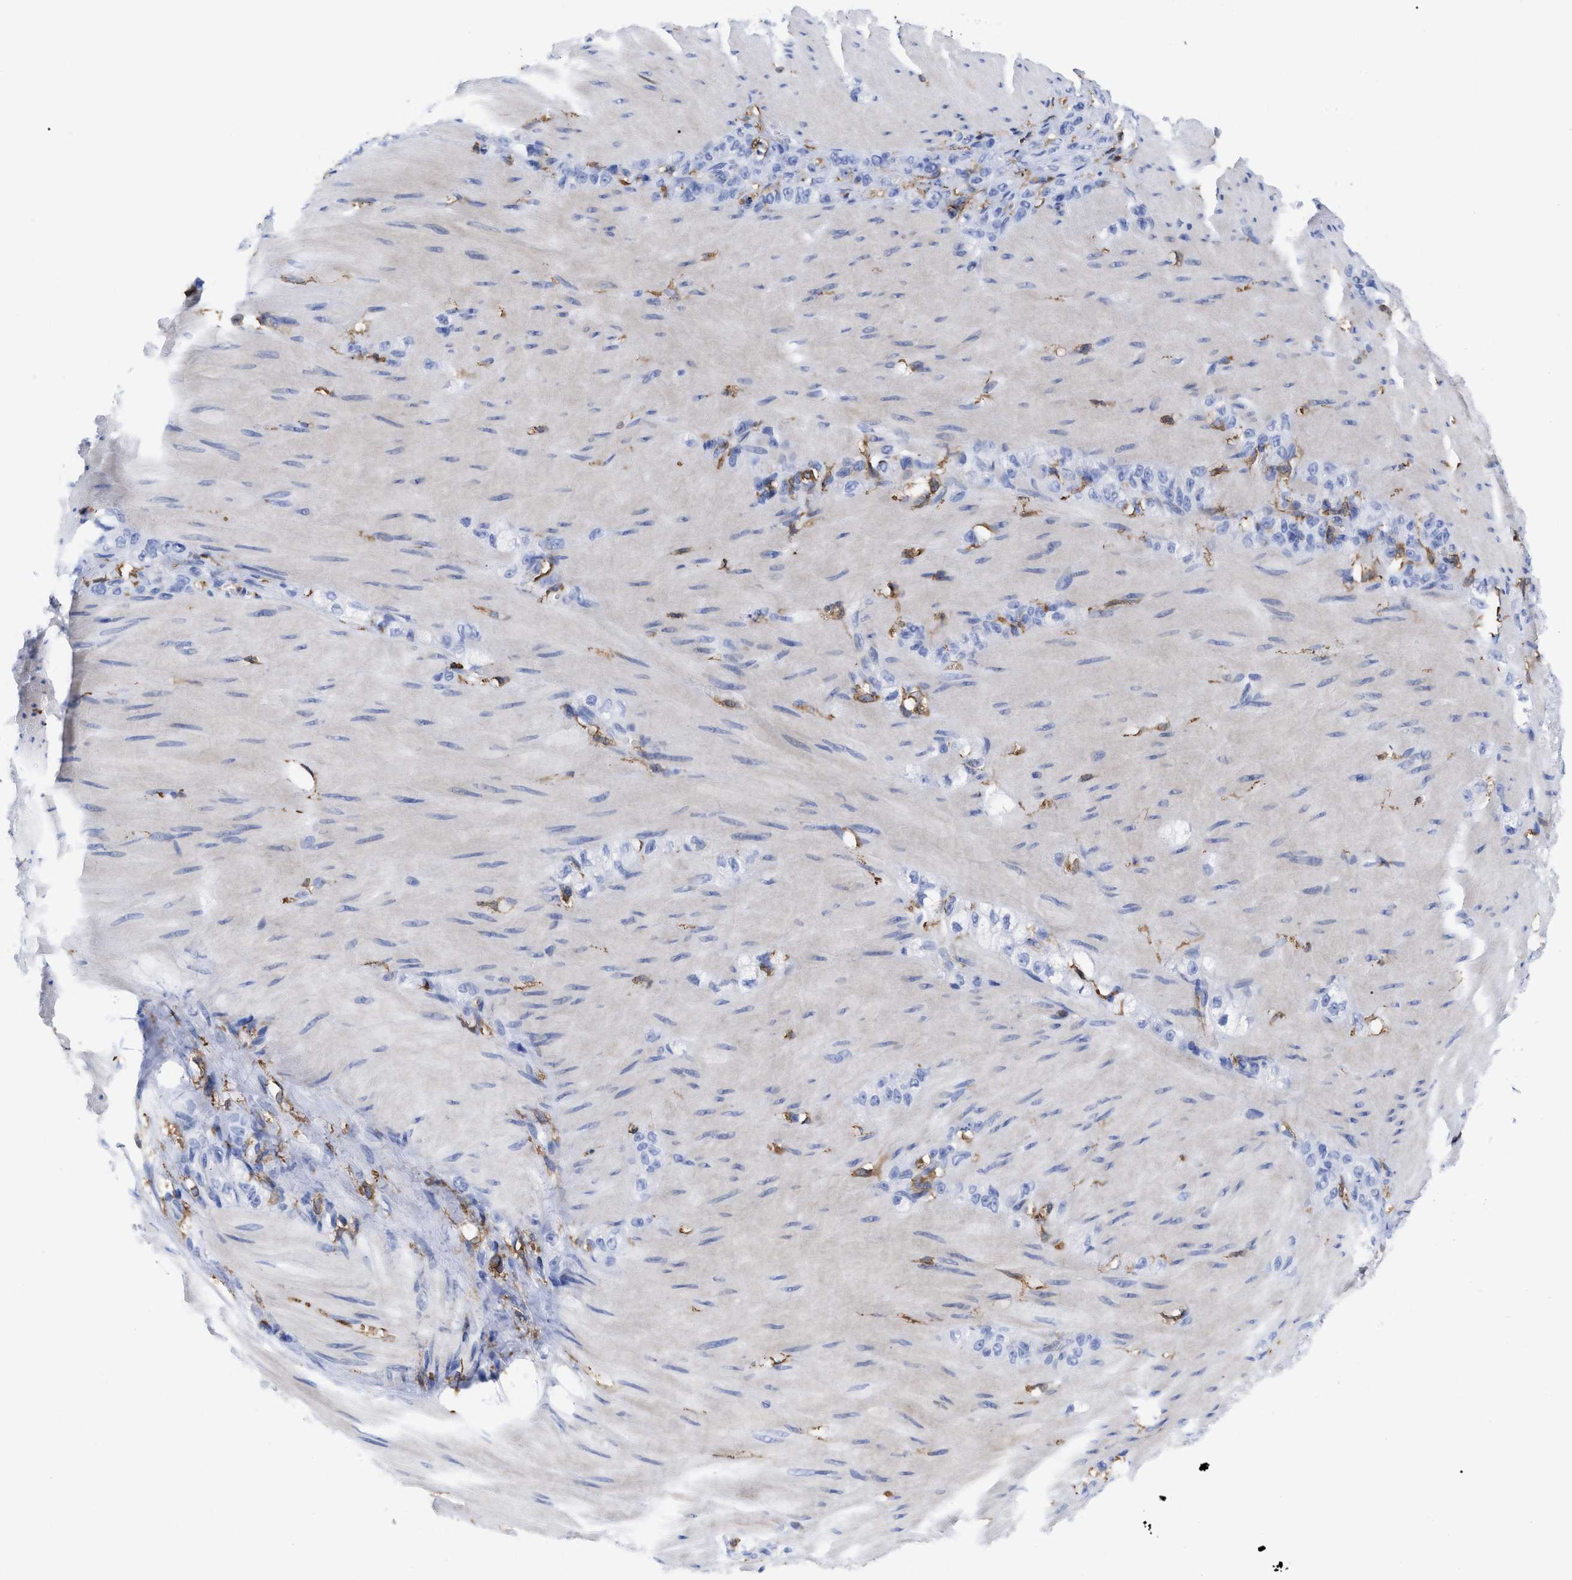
{"staining": {"intensity": "negative", "quantity": "none", "location": "none"}, "tissue": "stomach cancer", "cell_type": "Tumor cells", "image_type": "cancer", "snomed": [{"axis": "morphology", "description": "Normal tissue, NOS"}, {"axis": "morphology", "description": "Adenocarcinoma, NOS"}, {"axis": "topography", "description": "Stomach"}], "caption": "Tumor cells show no significant protein expression in stomach cancer.", "gene": "HCLS1", "patient": {"sex": "male", "age": 82}}